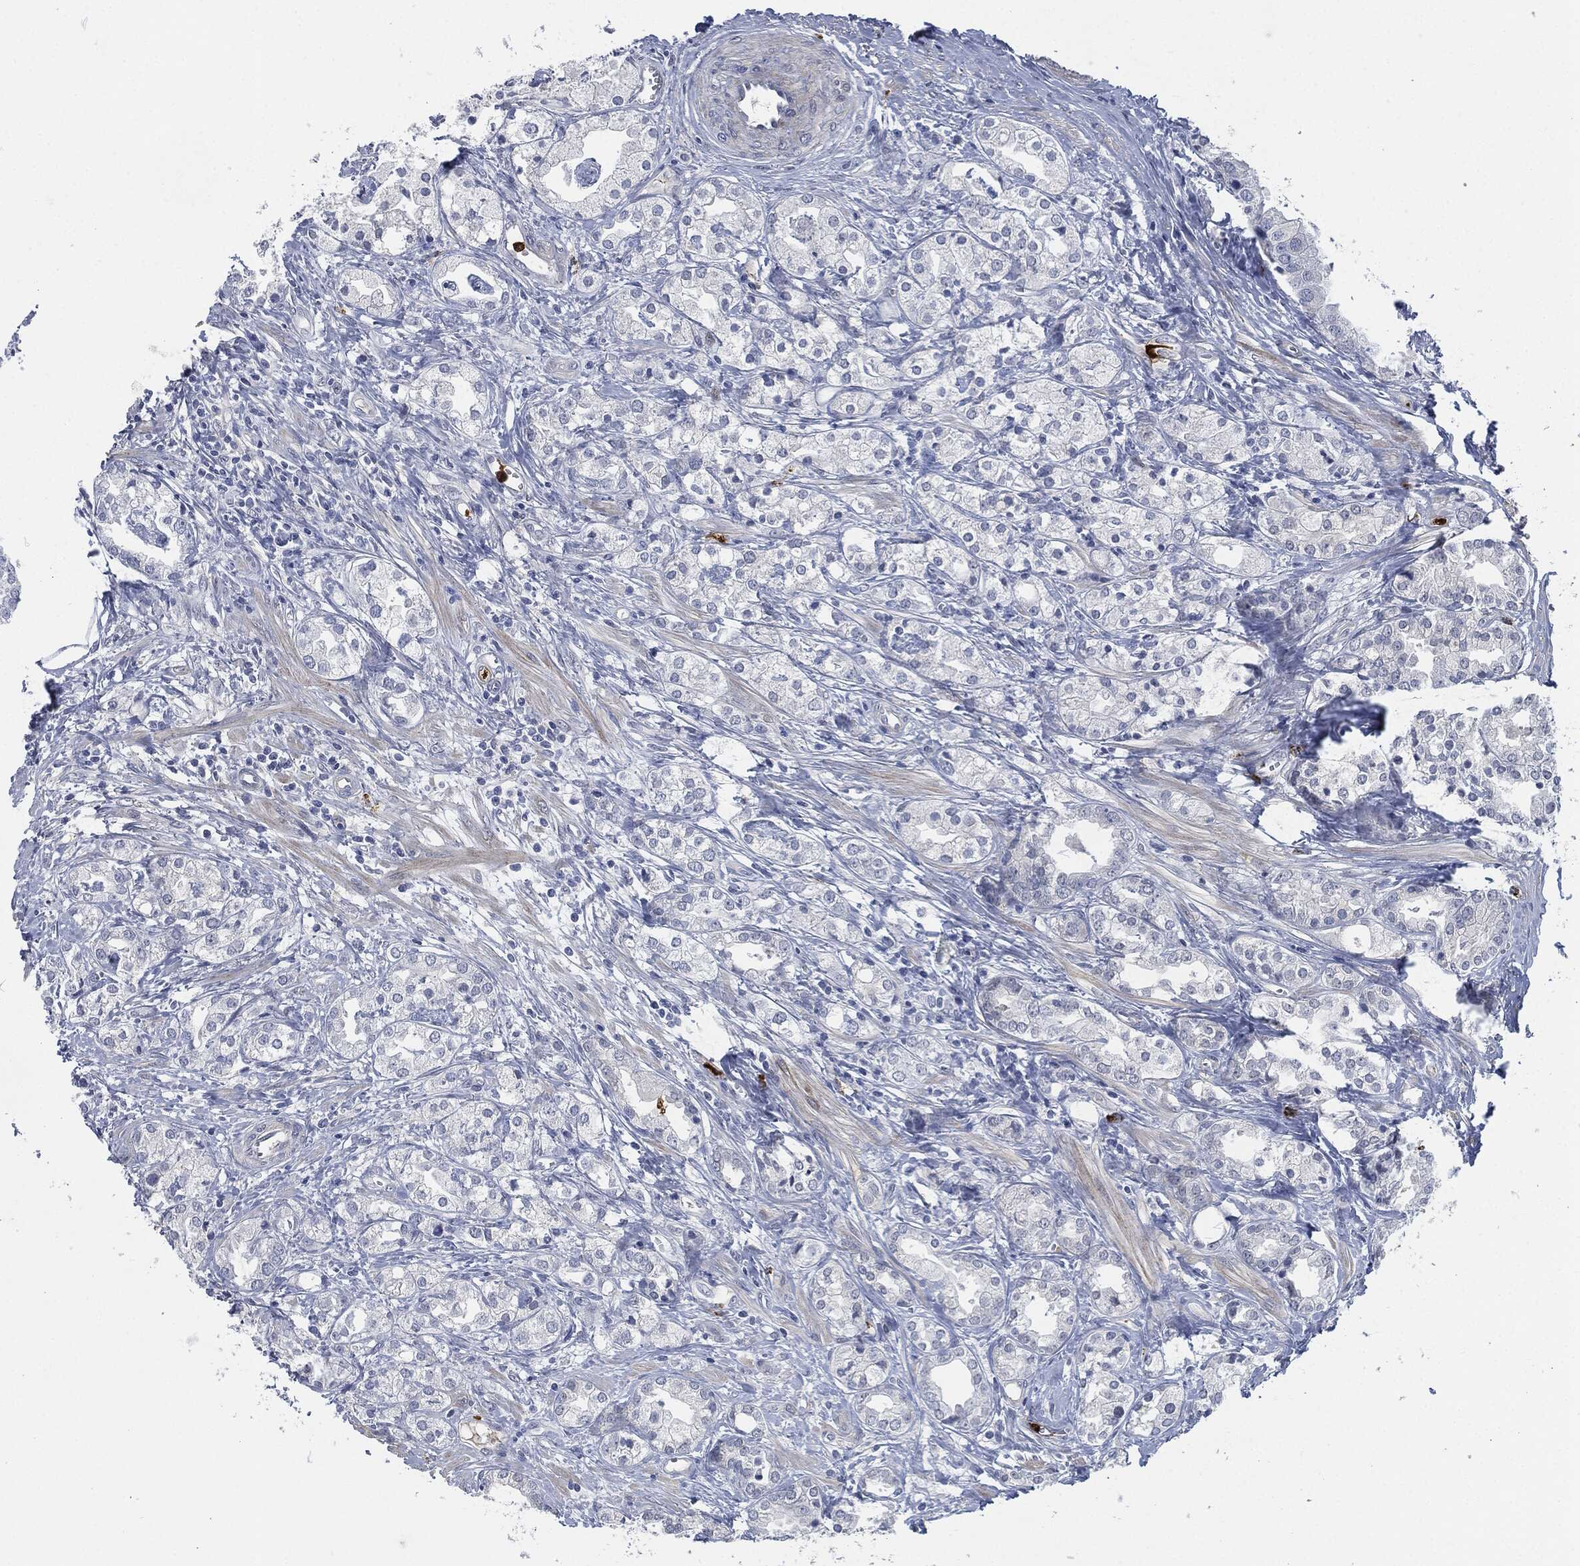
{"staining": {"intensity": "negative", "quantity": "none", "location": "none"}, "tissue": "prostate cancer", "cell_type": "Tumor cells", "image_type": "cancer", "snomed": [{"axis": "morphology", "description": "Adenocarcinoma, NOS"}, {"axis": "topography", "description": "Prostate and seminal vesicle, NOS"}, {"axis": "topography", "description": "Prostate"}], "caption": "Immunohistochemical staining of human prostate cancer demonstrates no significant positivity in tumor cells.", "gene": "MPO", "patient": {"sex": "male", "age": 62}}